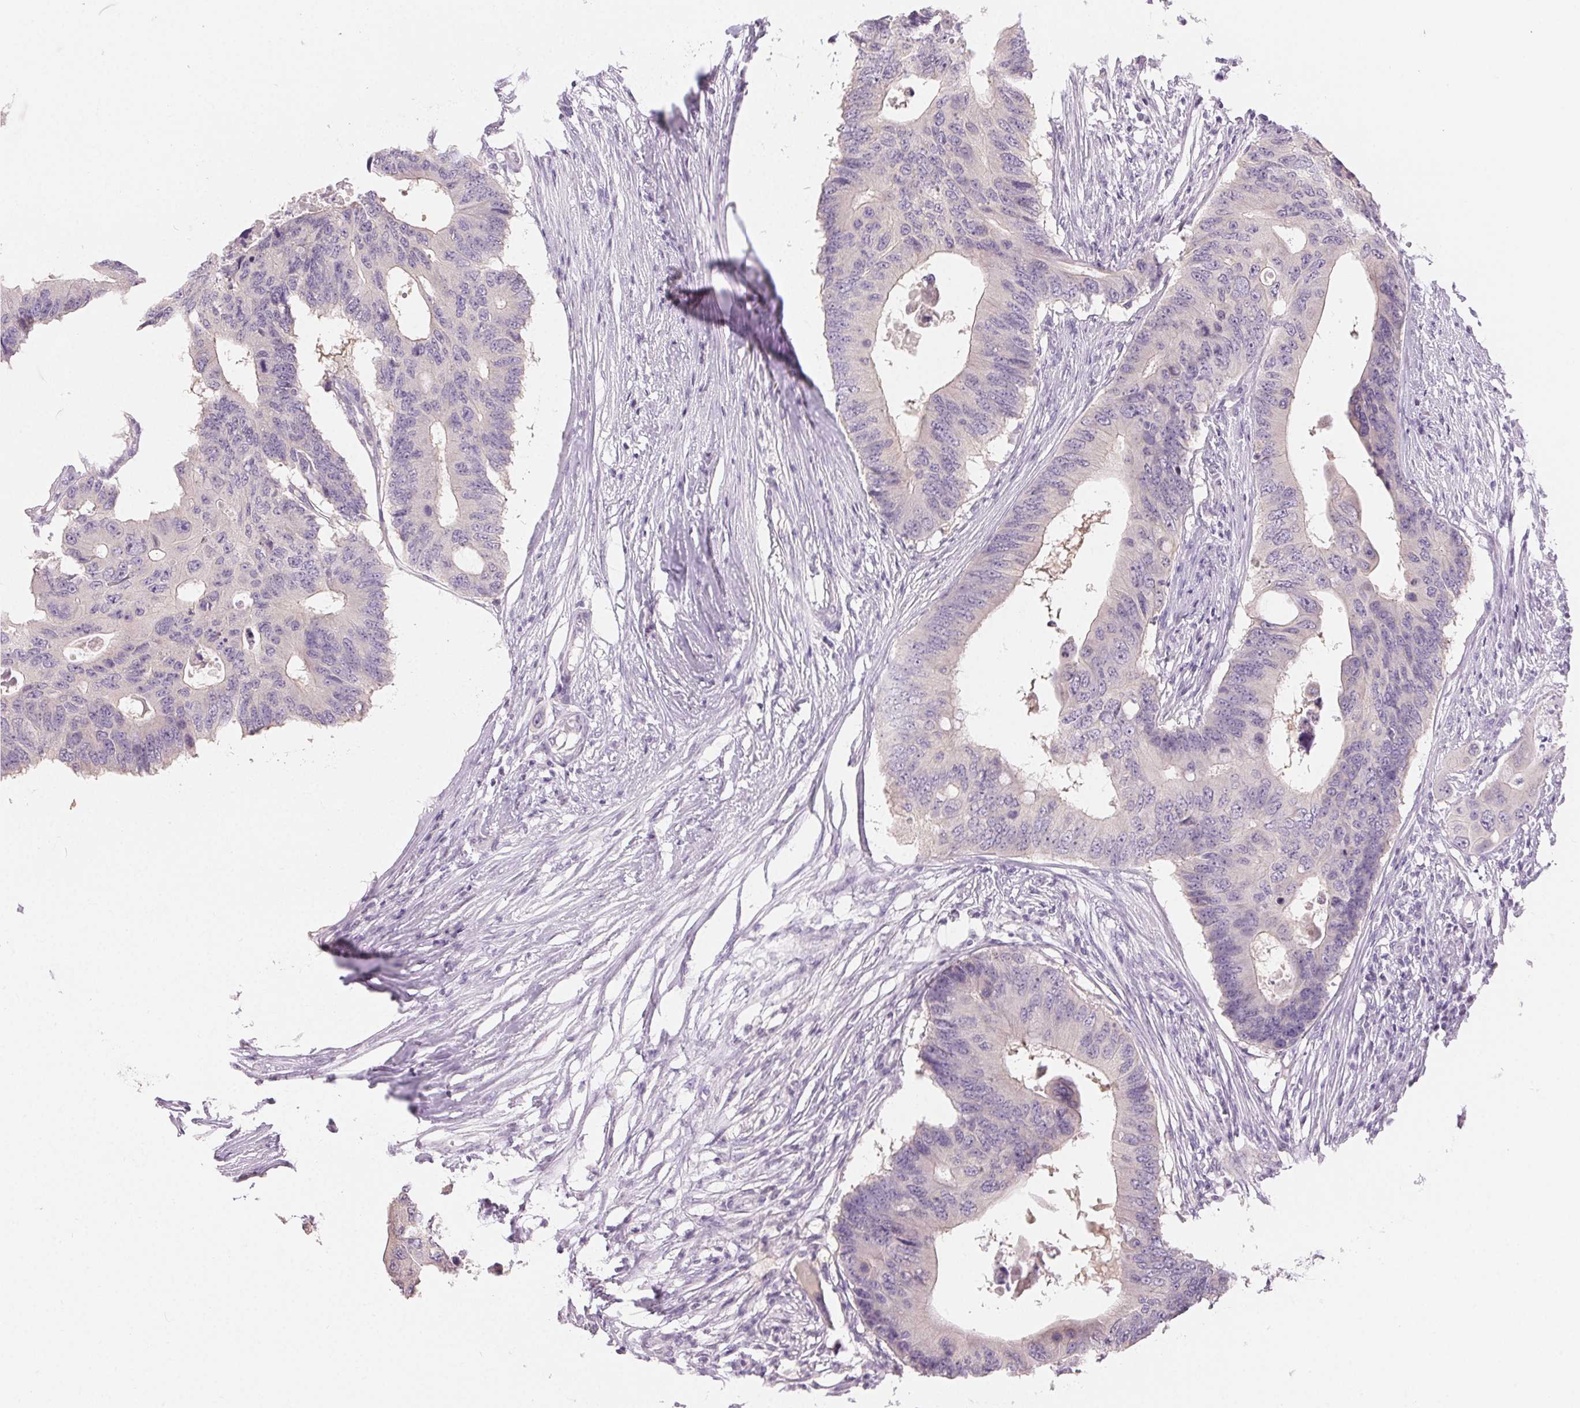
{"staining": {"intensity": "negative", "quantity": "none", "location": "none"}, "tissue": "colorectal cancer", "cell_type": "Tumor cells", "image_type": "cancer", "snomed": [{"axis": "morphology", "description": "Adenocarcinoma, NOS"}, {"axis": "topography", "description": "Colon"}], "caption": "Human colorectal cancer (adenocarcinoma) stained for a protein using IHC shows no positivity in tumor cells.", "gene": "SFTPD", "patient": {"sex": "male", "age": 71}}